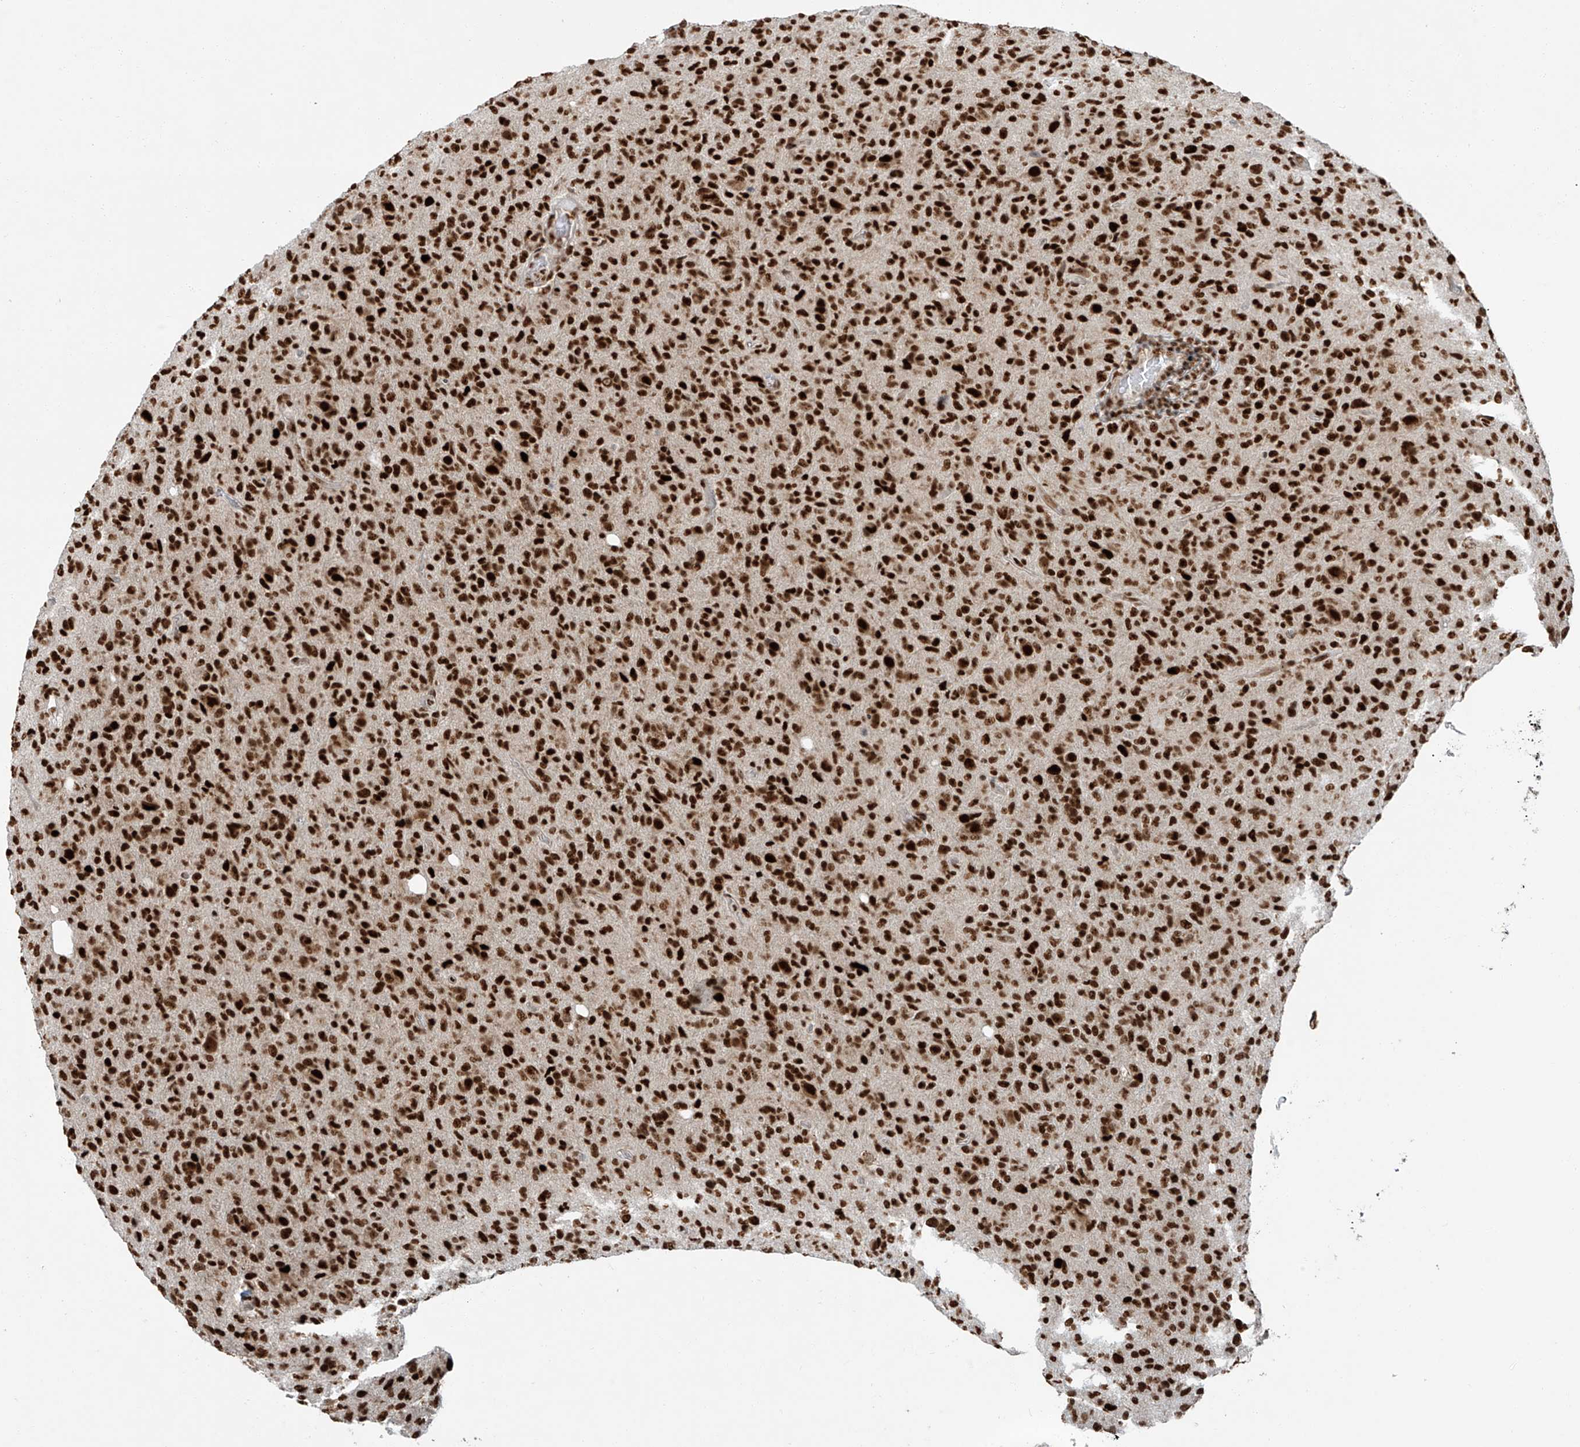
{"staining": {"intensity": "strong", "quantity": ">75%", "location": "nuclear"}, "tissue": "glioma", "cell_type": "Tumor cells", "image_type": "cancer", "snomed": [{"axis": "morphology", "description": "Glioma, malignant, High grade"}, {"axis": "topography", "description": "Brain"}], "caption": "This is an image of immunohistochemistry (IHC) staining of malignant glioma (high-grade), which shows strong staining in the nuclear of tumor cells.", "gene": "FAM193B", "patient": {"sex": "female", "age": 57}}